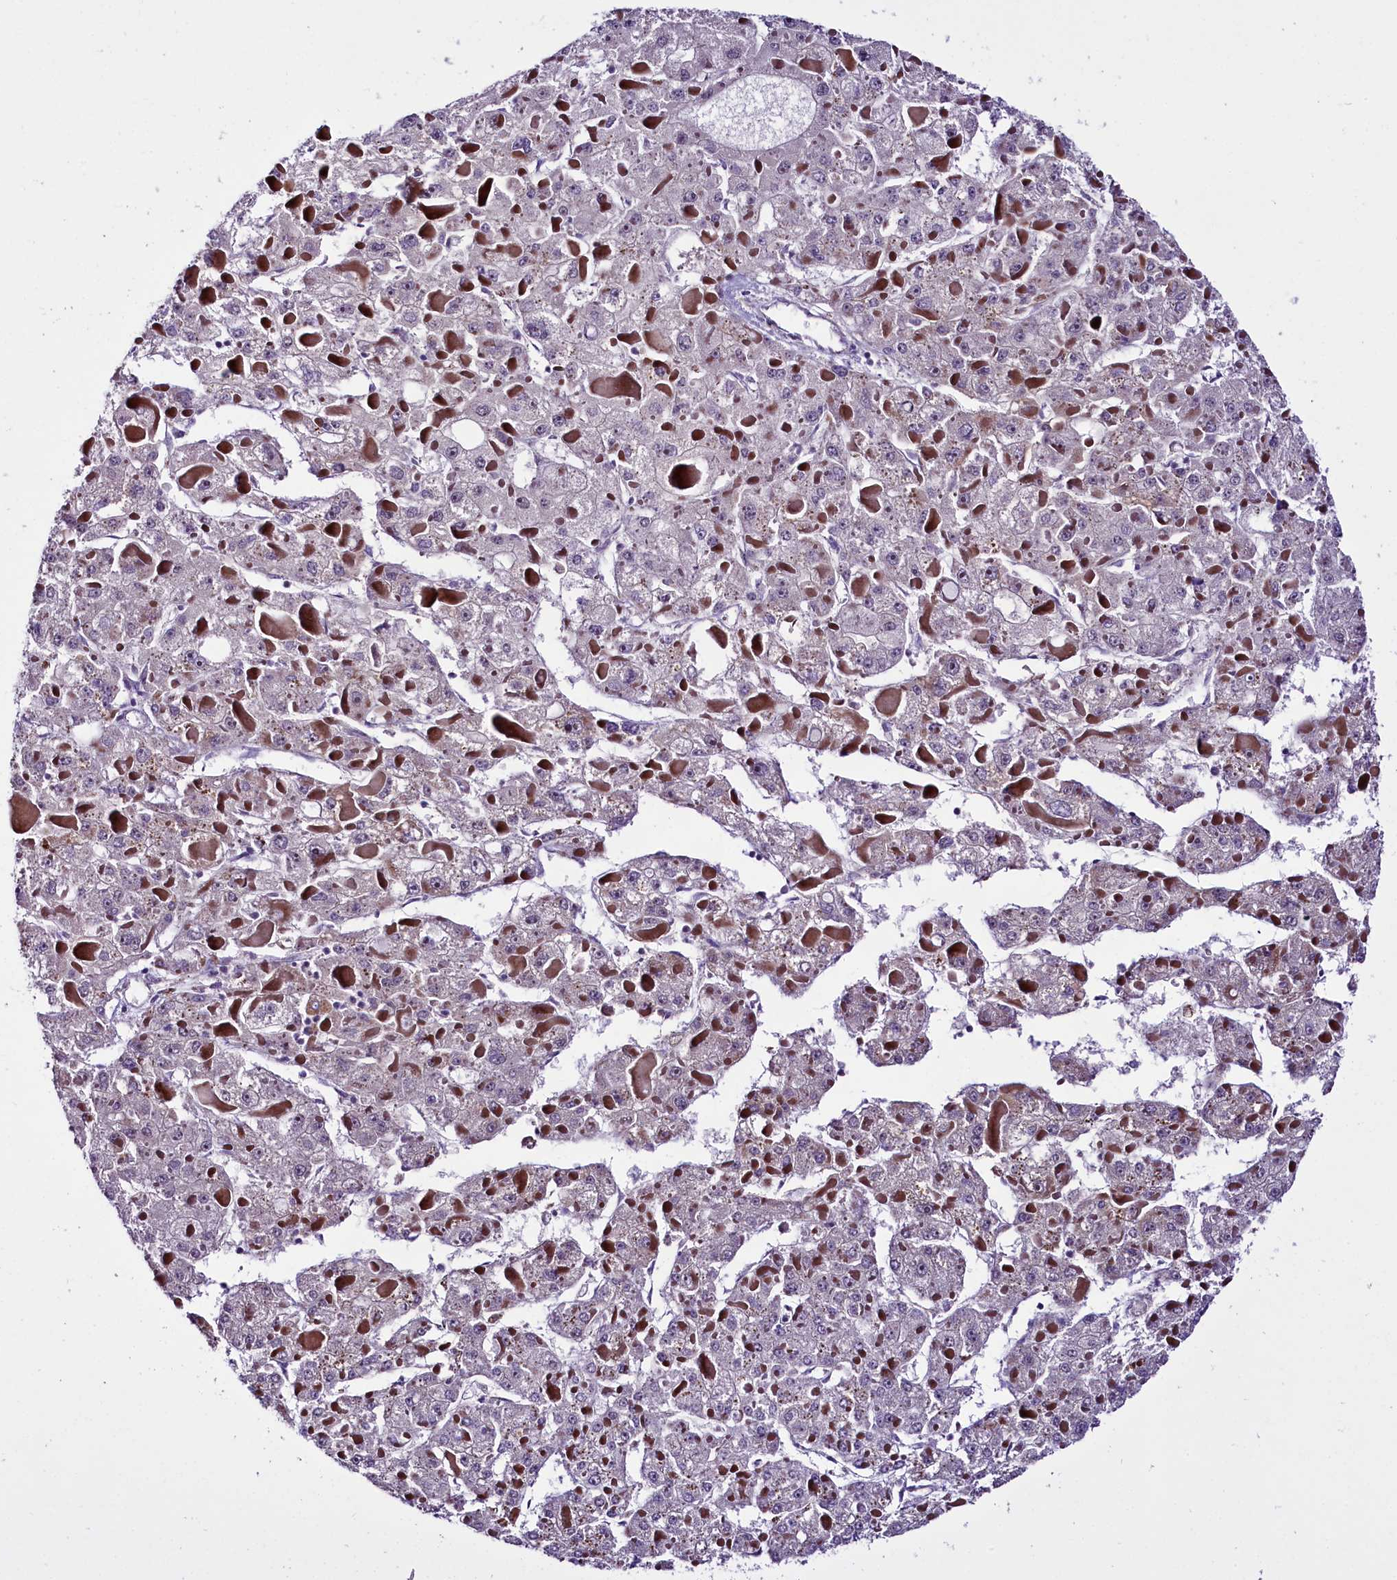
{"staining": {"intensity": "negative", "quantity": "none", "location": "none"}, "tissue": "liver cancer", "cell_type": "Tumor cells", "image_type": "cancer", "snomed": [{"axis": "morphology", "description": "Carcinoma, Hepatocellular, NOS"}, {"axis": "topography", "description": "Liver"}], "caption": "High power microscopy histopathology image of an IHC photomicrograph of liver hepatocellular carcinoma, revealing no significant expression in tumor cells.", "gene": "RPUSD2", "patient": {"sex": "female", "age": 73}}